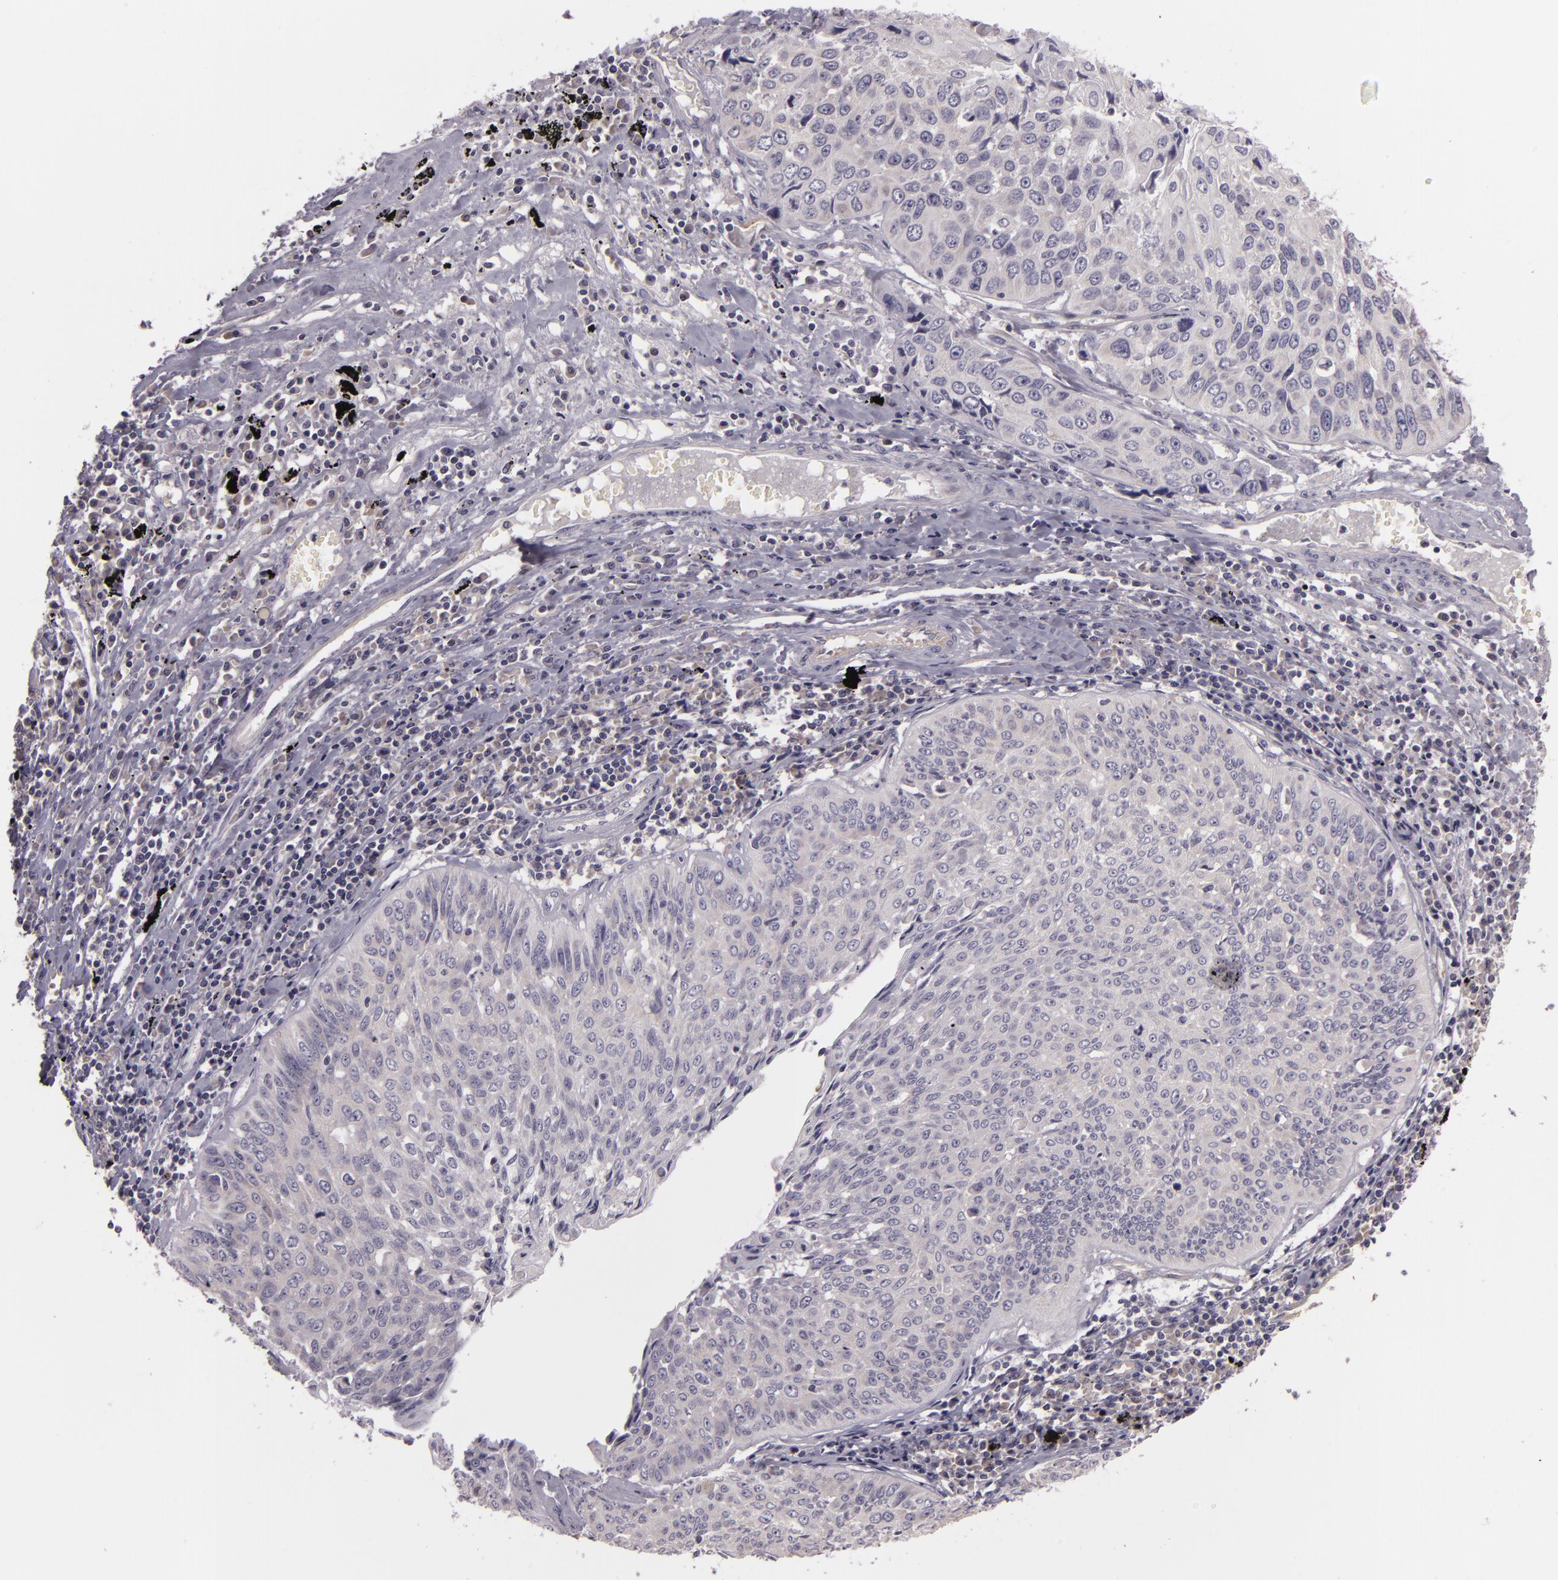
{"staining": {"intensity": "weak", "quantity": "<25%", "location": "none"}, "tissue": "lung cancer", "cell_type": "Tumor cells", "image_type": "cancer", "snomed": [{"axis": "morphology", "description": "Adenocarcinoma, NOS"}, {"axis": "topography", "description": "Lung"}], "caption": "Histopathology image shows no significant protein expression in tumor cells of lung cancer. The staining is performed using DAB (3,3'-diaminobenzidine) brown chromogen with nuclei counter-stained in using hematoxylin.", "gene": "RALGAPA1", "patient": {"sex": "male", "age": 60}}